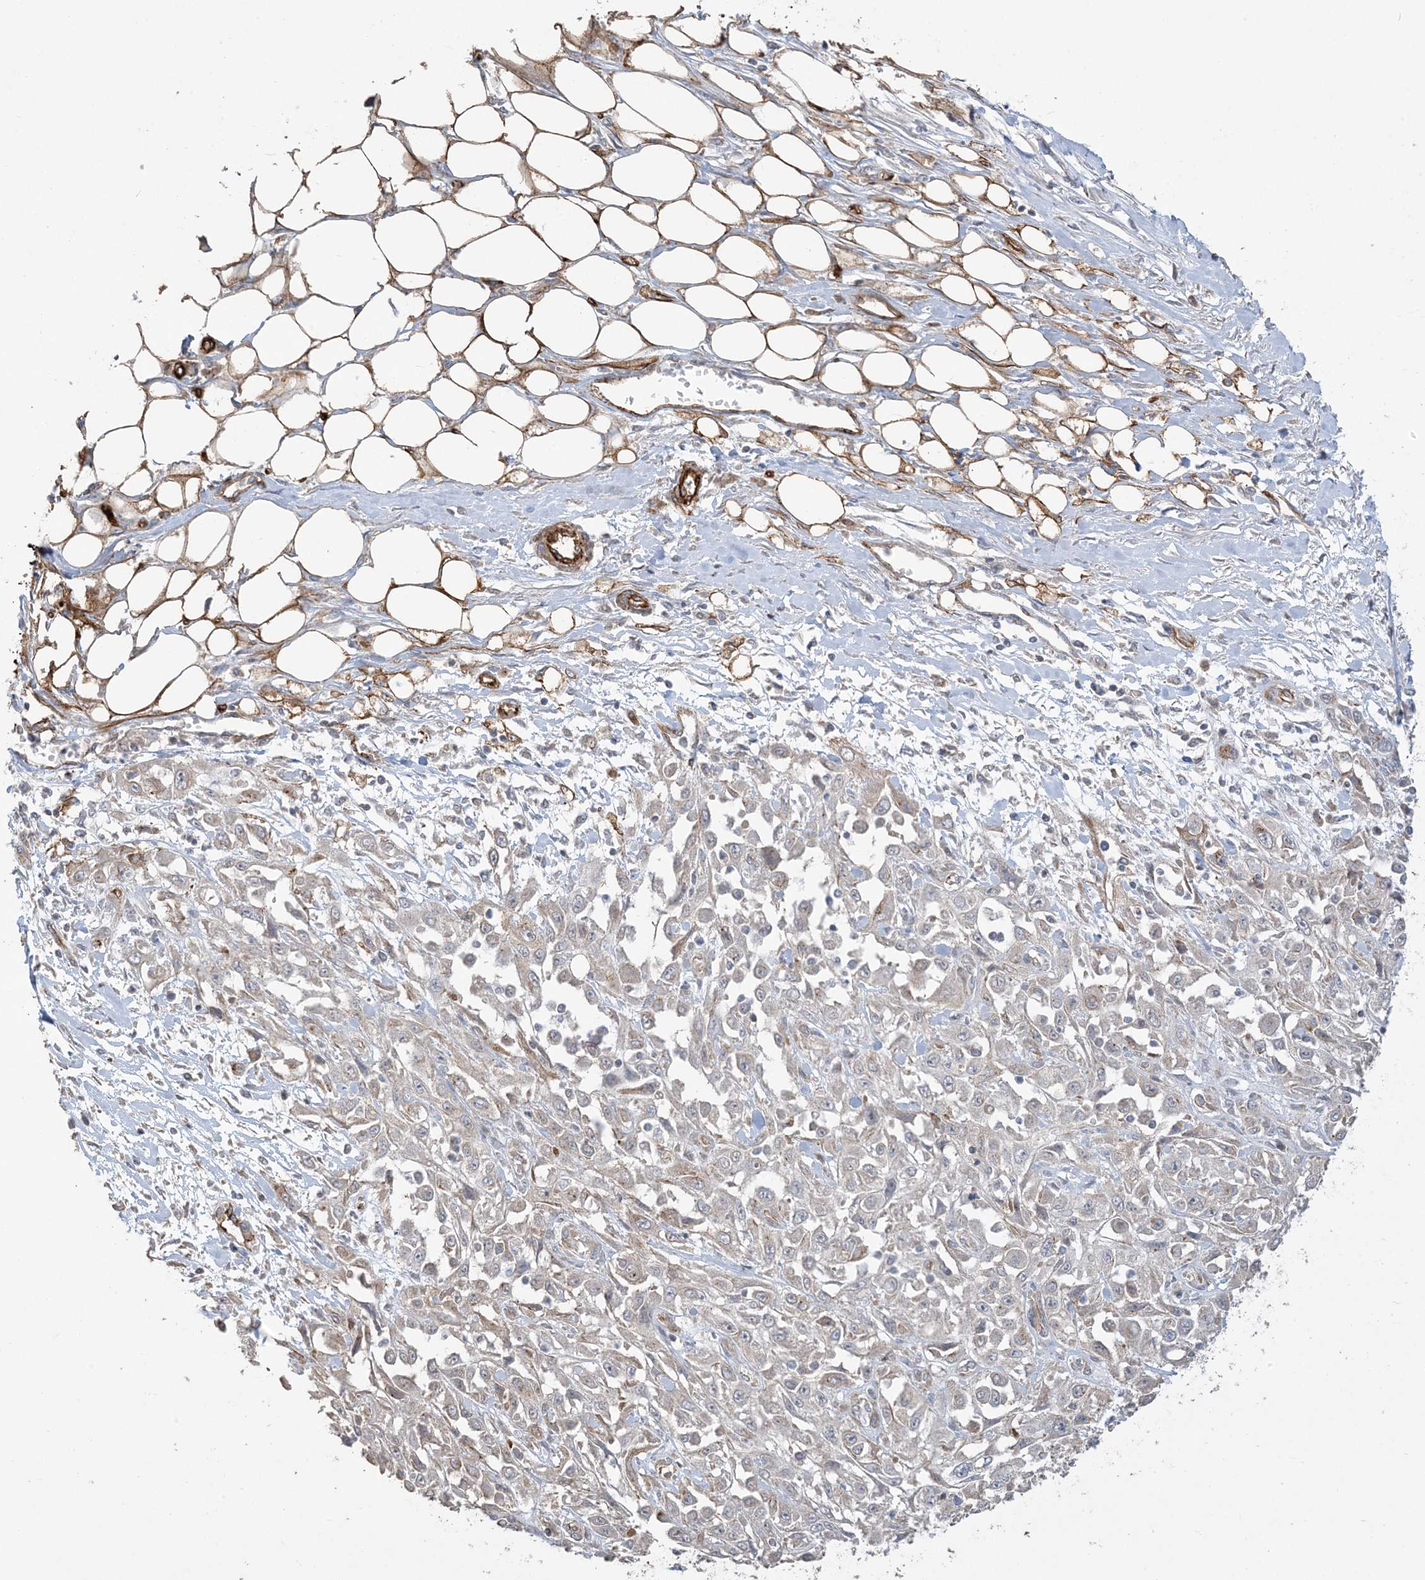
{"staining": {"intensity": "weak", "quantity": ">75%", "location": "cytoplasmic/membranous"}, "tissue": "skin cancer", "cell_type": "Tumor cells", "image_type": "cancer", "snomed": [{"axis": "morphology", "description": "Squamous cell carcinoma, NOS"}, {"axis": "morphology", "description": "Squamous cell carcinoma, metastatic, NOS"}, {"axis": "topography", "description": "Skin"}, {"axis": "topography", "description": "Lymph node"}], "caption": "Immunohistochemistry of skin cancer (squamous cell carcinoma) shows low levels of weak cytoplasmic/membranous positivity in about >75% of tumor cells.", "gene": "AGA", "patient": {"sex": "male", "age": 75}}